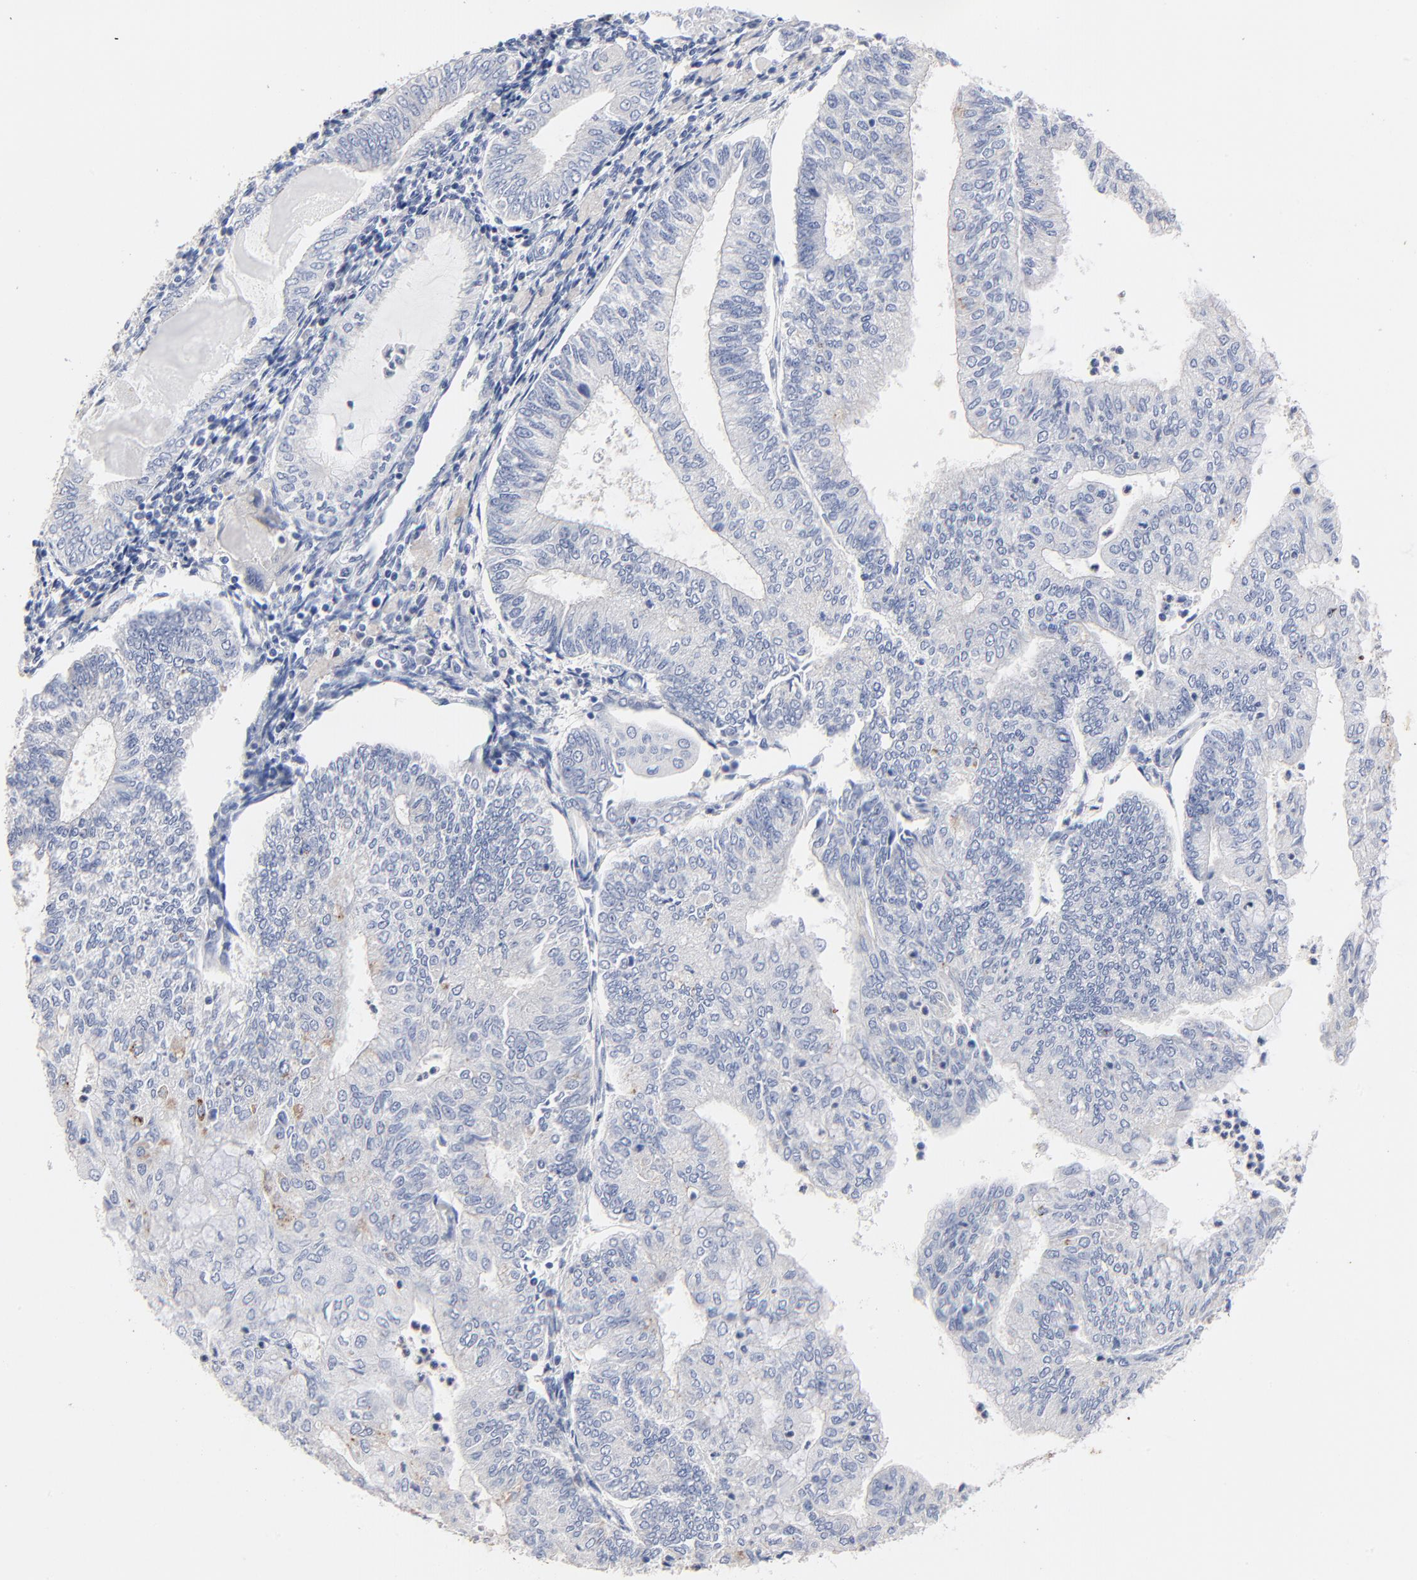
{"staining": {"intensity": "moderate", "quantity": "<25%", "location": "cytoplasmic/membranous"}, "tissue": "endometrial cancer", "cell_type": "Tumor cells", "image_type": "cancer", "snomed": [{"axis": "morphology", "description": "Adenocarcinoma, NOS"}, {"axis": "topography", "description": "Endometrium"}], "caption": "A photomicrograph showing moderate cytoplasmic/membranous expression in about <25% of tumor cells in endometrial cancer, as visualized by brown immunohistochemical staining.", "gene": "AADAC", "patient": {"sex": "female", "age": 59}}